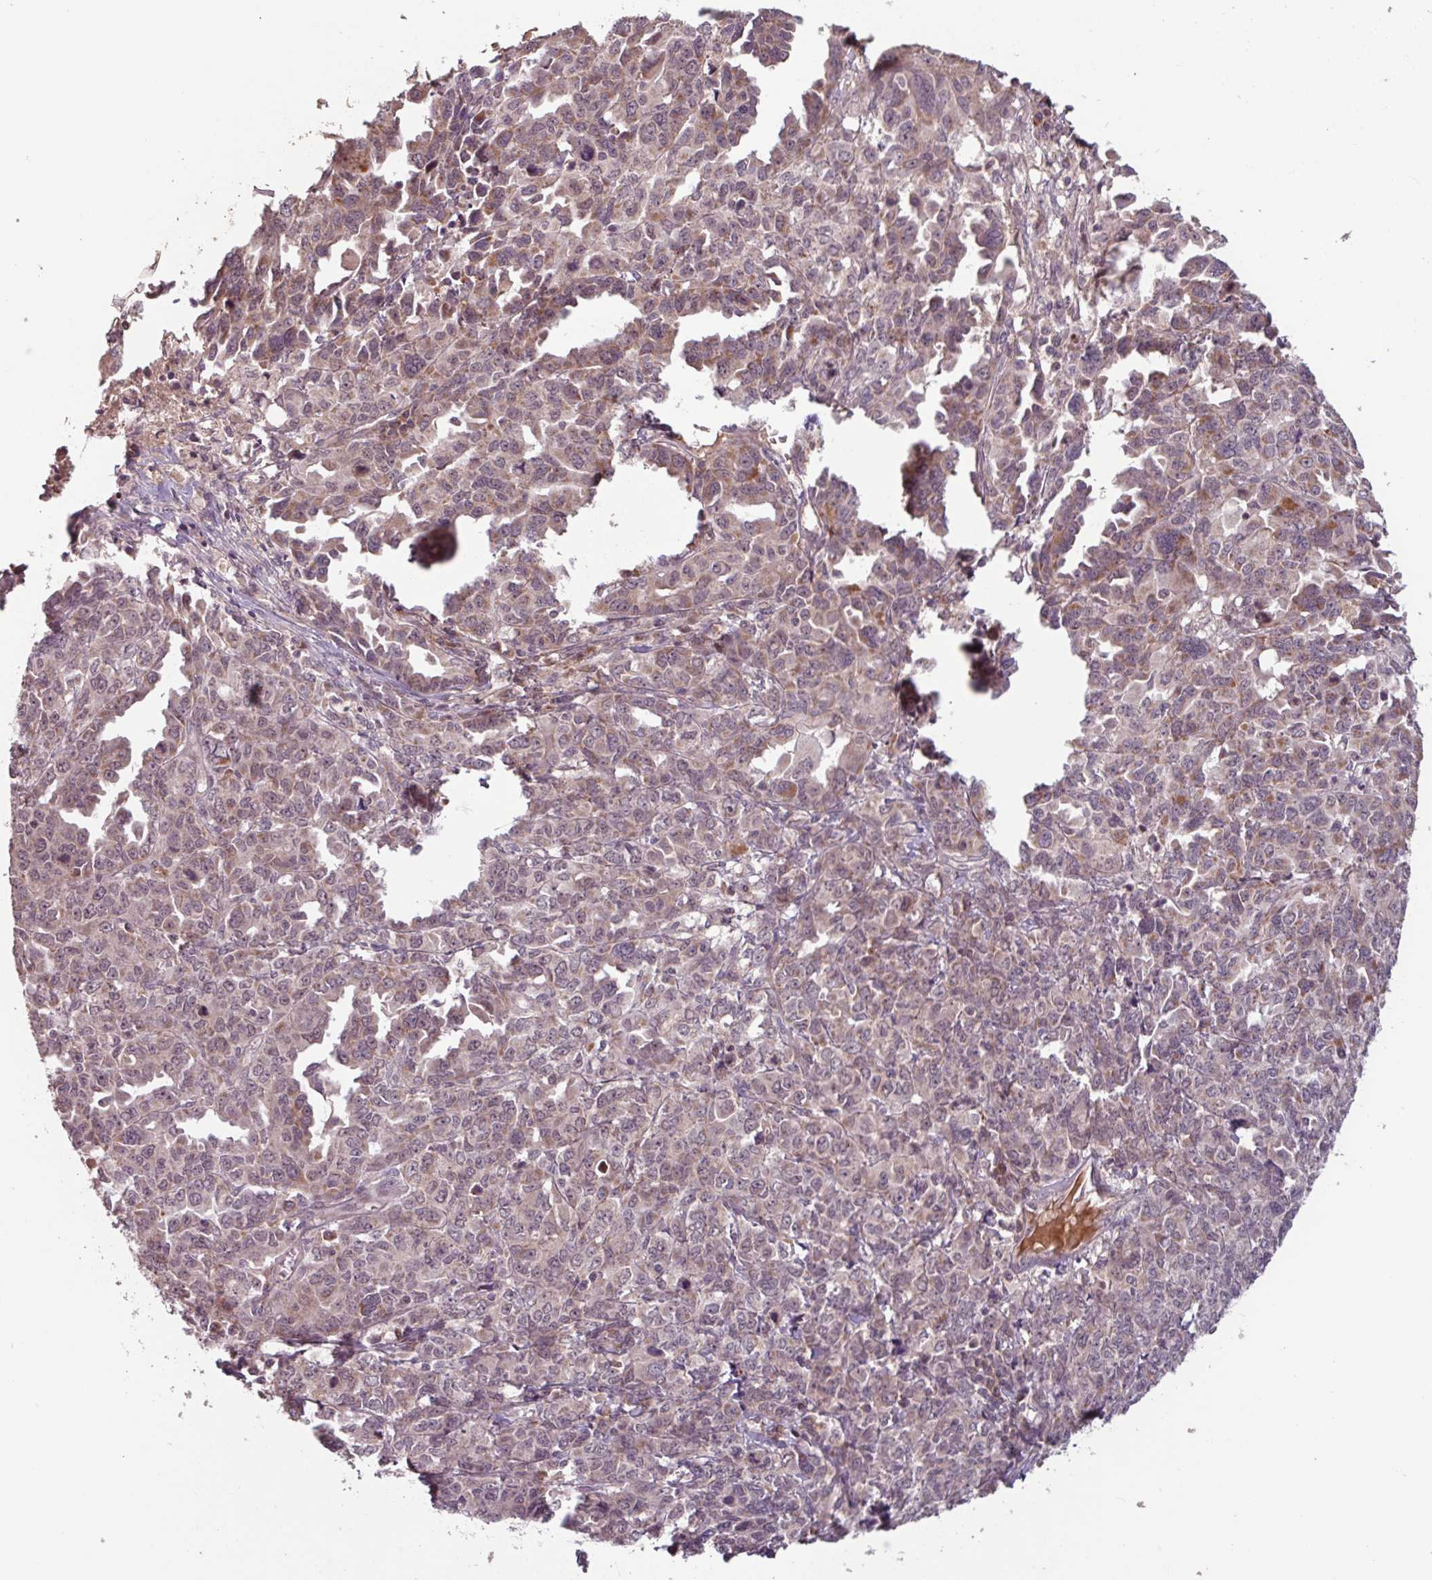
{"staining": {"intensity": "weak", "quantity": "25%-75%", "location": "cytoplasmic/membranous,nuclear"}, "tissue": "ovarian cancer", "cell_type": "Tumor cells", "image_type": "cancer", "snomed": [{"axis": "morphology", "description": "Adenocarcinoma, NOS"}, {"axis": "morphology", "description": "Carcinoma, endometroid"}, {"axis": "topography", "description": "Ovary"}], "caption": "Brown immunohistochemical staining in ovarian cancer (adenocarcinoma) exhibits weak cytoplasmic/membranous and nuclear expression in approximately 25%-75% of tumor cells.", "gene": "TMEM88", "patient": {"sex": "female", "age": 72}}